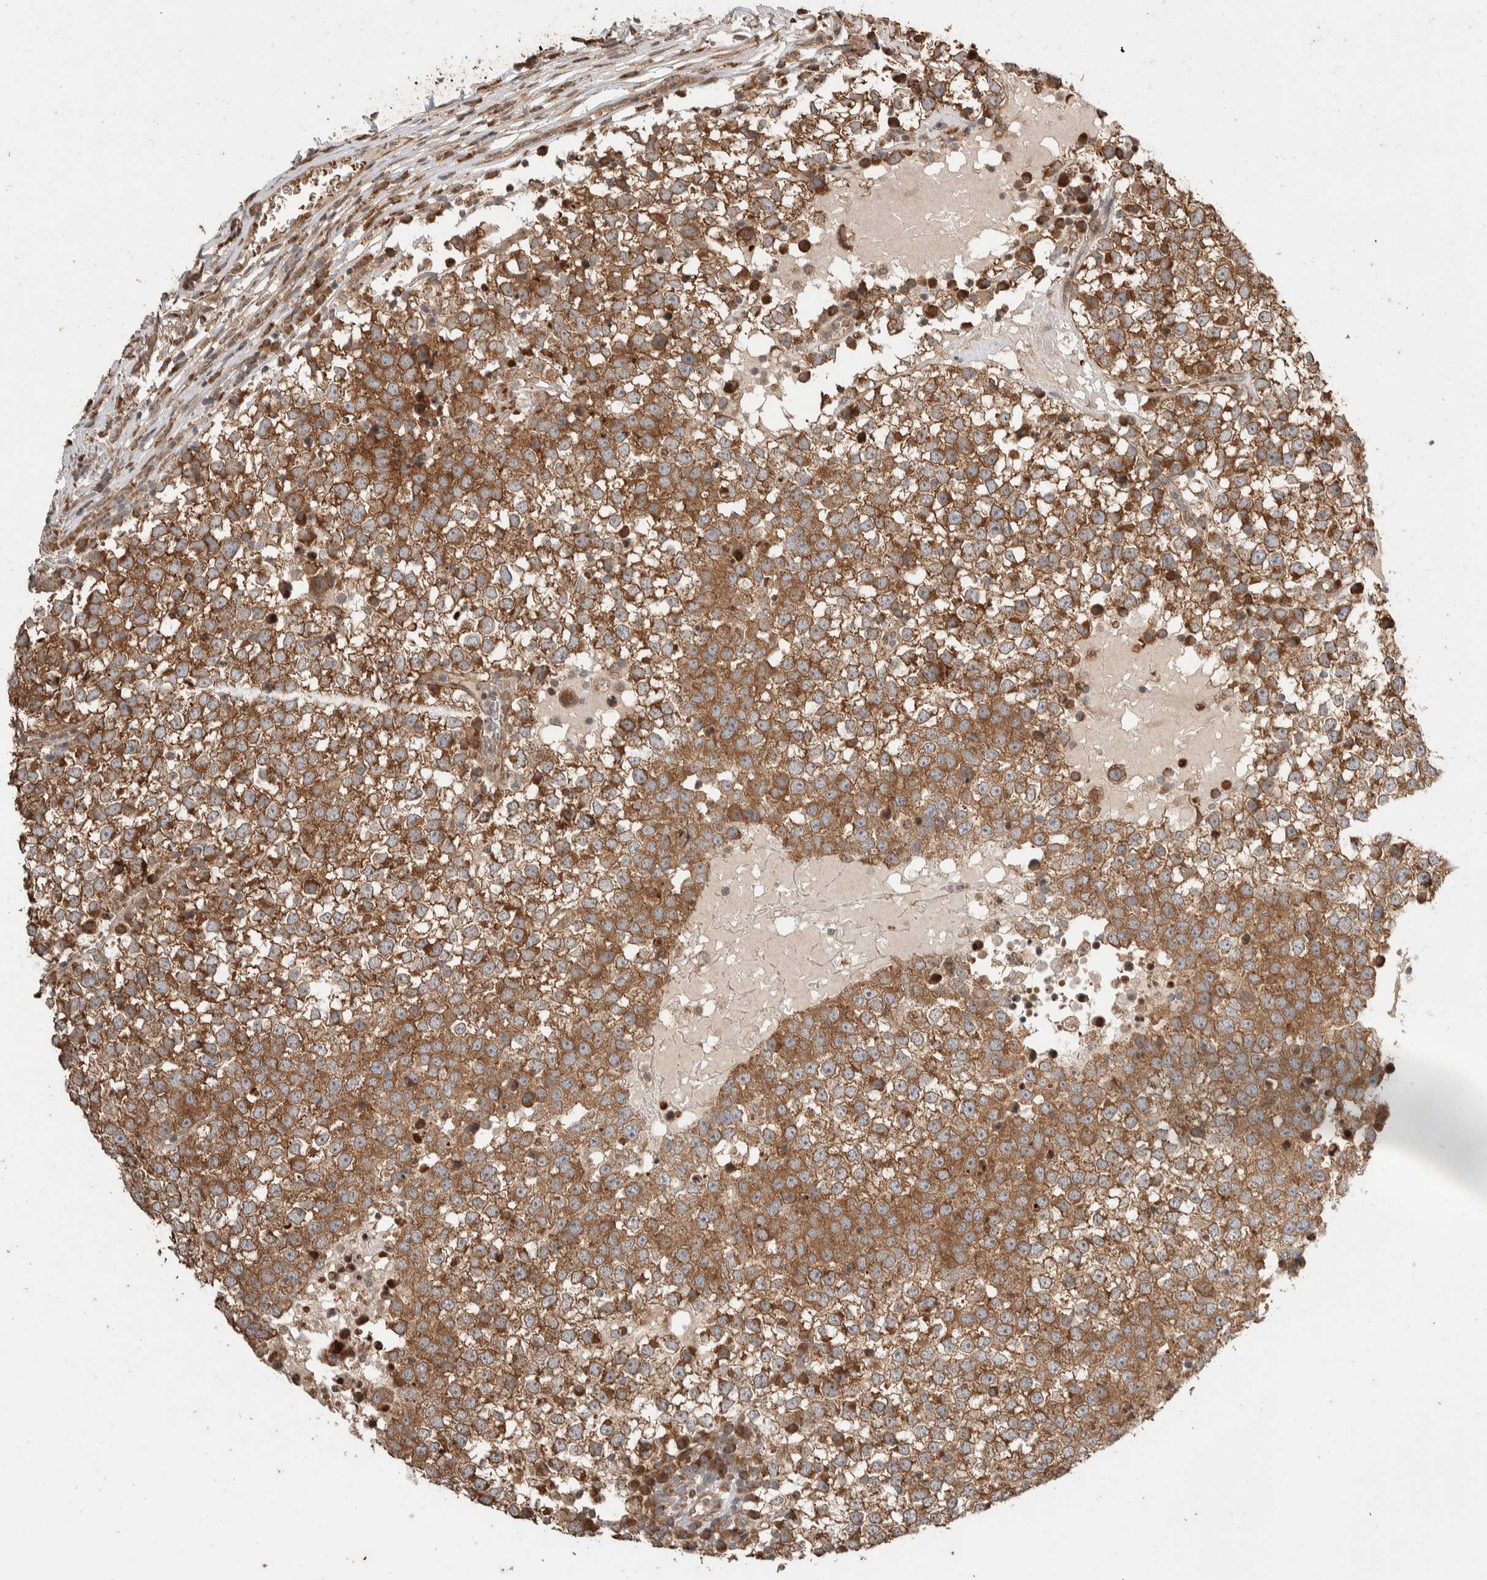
{"staining": {"intensity": "moderate", "quantity": ">75%", "location": "cytoplasmic/membranous"}, "tissue": "testis cancer", "cell_type": "Tumor cells", "image_type": "cancer", "snomed": [{"axis": "morphology", "description": "Seminoma, NOS"}, {"axis": "topography", "description": "Testis"}], "caption": "Tumor cells demonstrate medium levels of moderate cytoplasmic/membranous expression in approximately >75% of cells in testis cancer (seminoma).", "gene": "ERC1", "patient": {"sex": "male", "age": 65}}